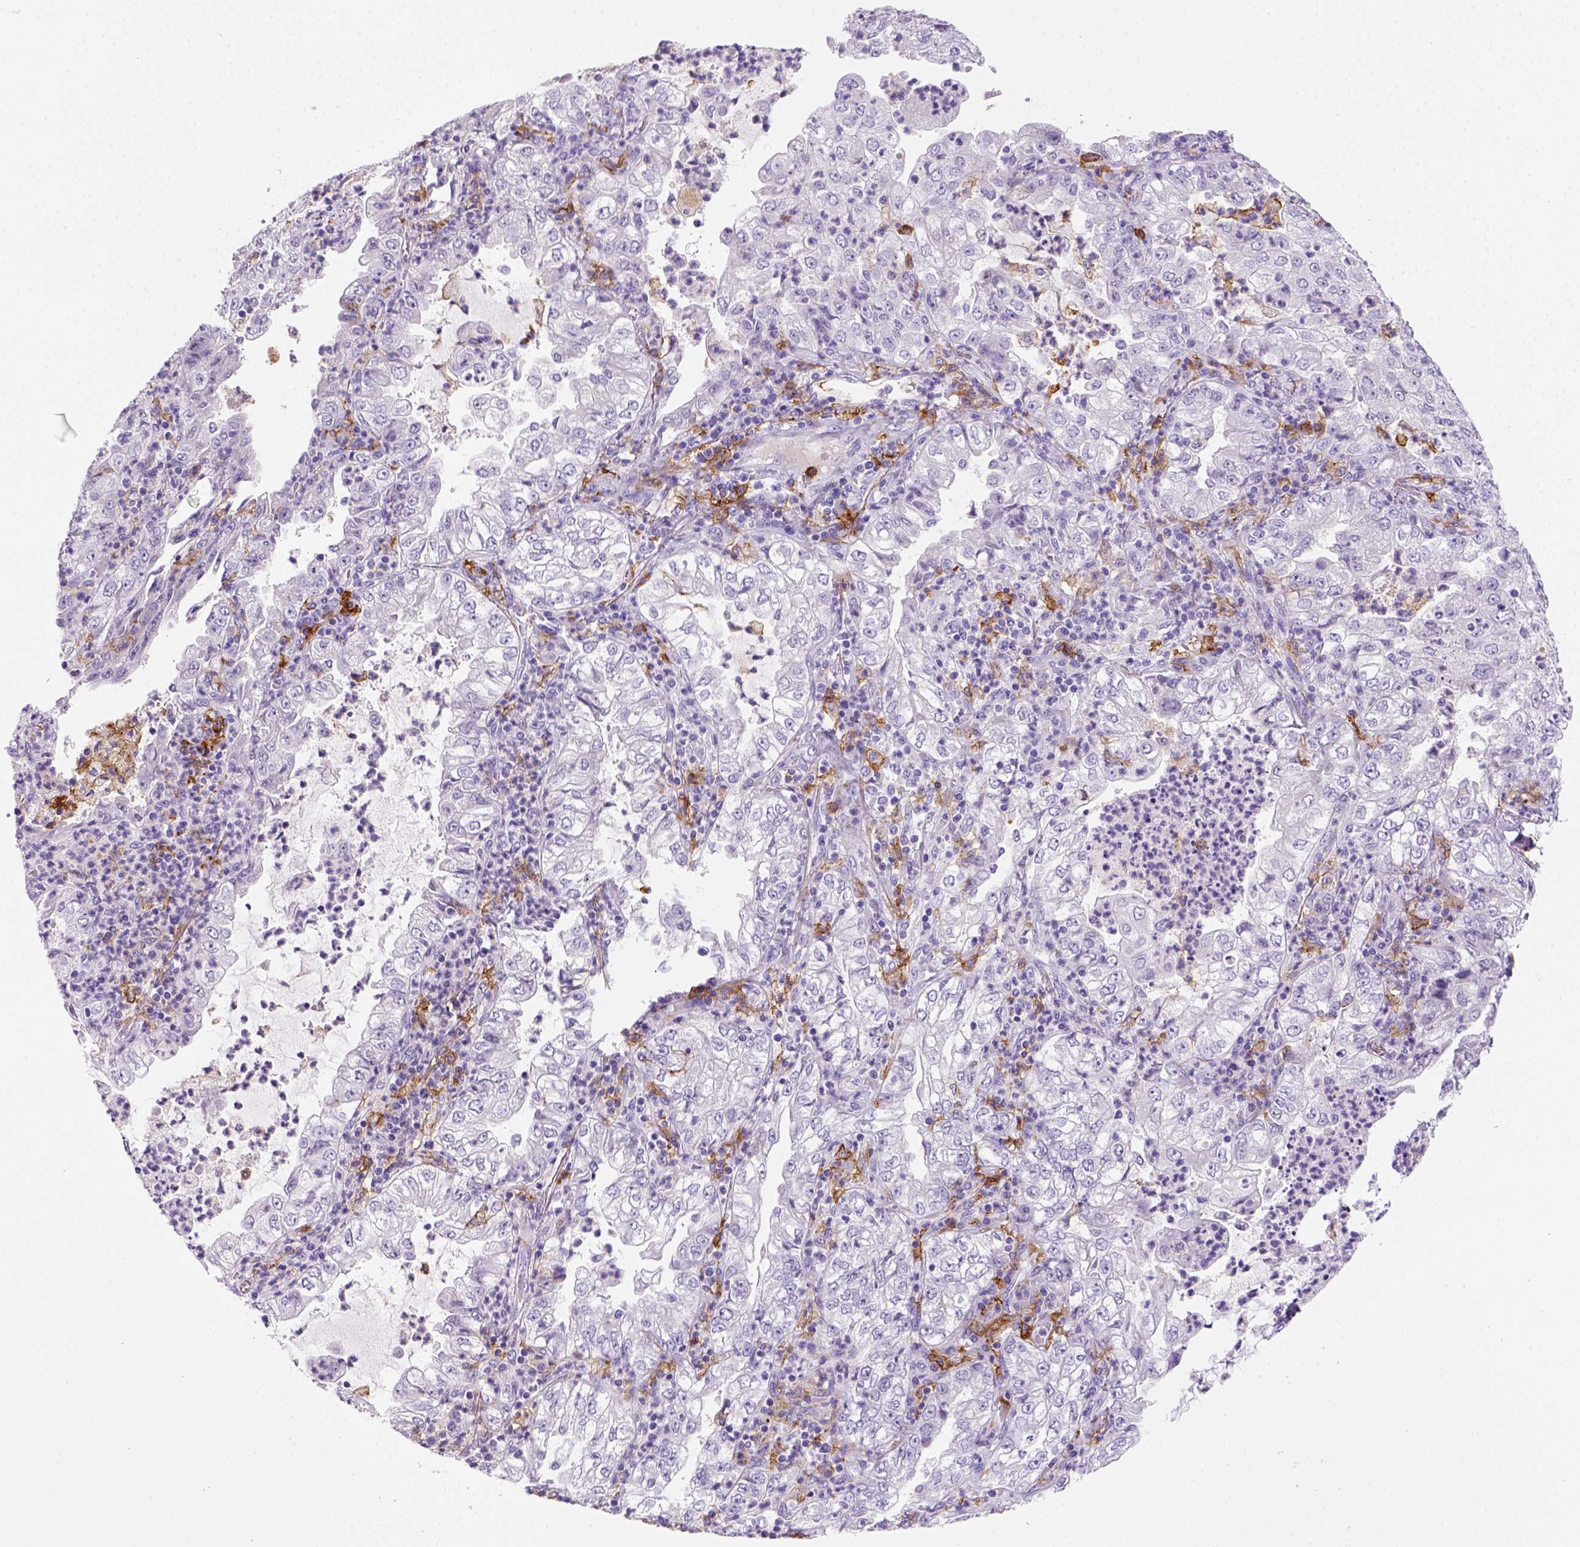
{"staining": {"intensity": "negative", "quantity": "none", "location": "none"}, "tissue": "lung cancer", "cell_type": "Tumor cells", "image_type": "cancer", "snomed": [{"axis": "morphology", "description": "Adenocarcinoma, NOS"}, {"axis": "topography", "description": "Lung"}], "caption": "Micrograph shows no protein staining in tumor cells of lung cancer (adenocarcinoma) tissue.", "gene": "CD14", "patient": {"sex": "female", "age": 73}}